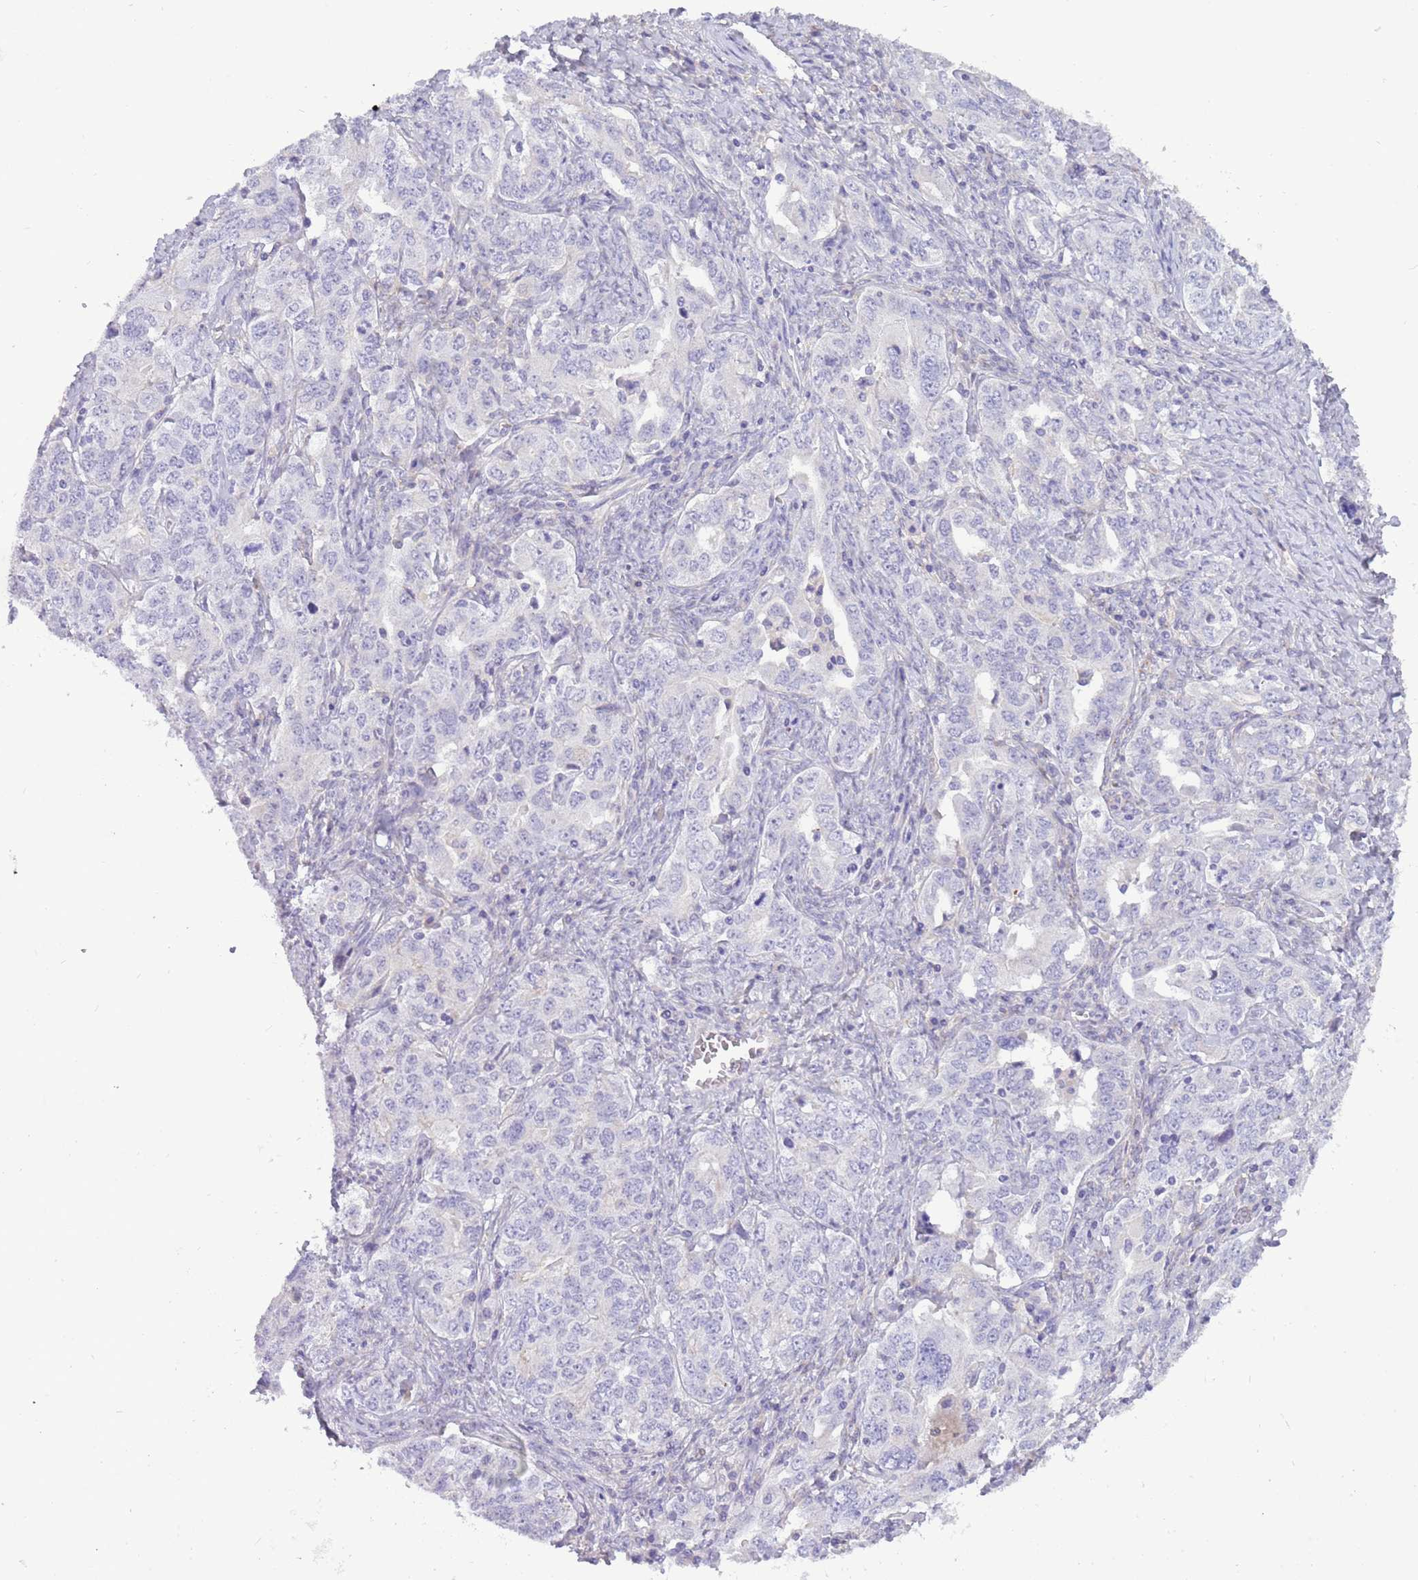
{"staining": {"intensity": "negative", "quantity": "none", "location": "none"}, "tissue": "ovarian cancer", "cell_type": "Tumor cells", "image_type": "cancer", "snomed": [{"axis": "morphology", "description": "Carcinoma, endometroid"}, {"axis": "topography", "description": "Ovary"}], "caption": "Ovarian cancer (endometroid carcinoma) was stained to show a protein in brown. There is no significant expression in tumor cells.", "gene": "CFAP73", "patient": {"sex": "female", "age": 62}}